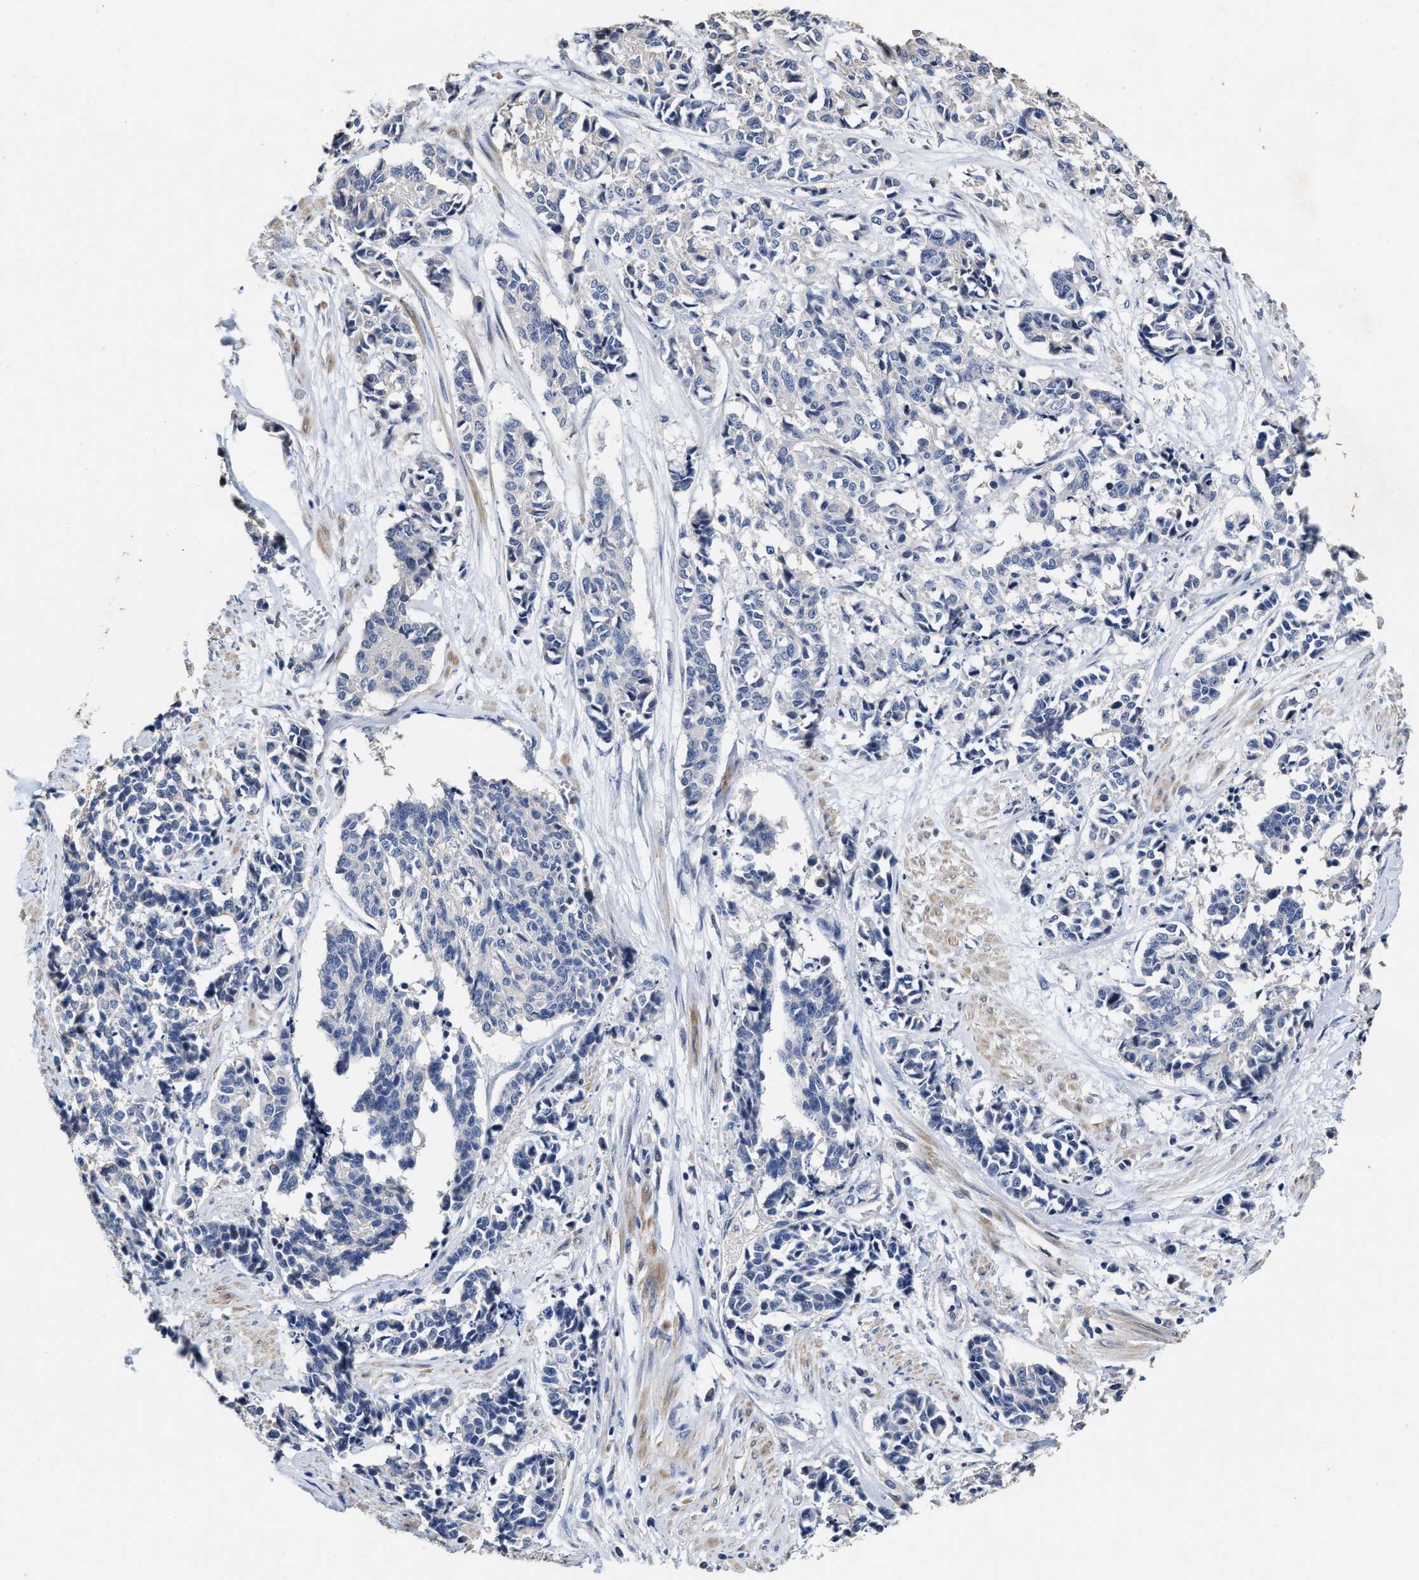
{"staining": {"intensity": "negative", "quantity": "none", "location": "none"}, "tissue": "cervical cancer", "cell_type": "Tumor cells", "image_type": "cancer", "snomed": [{"axis": "morphology", "description": "Squamous cell carcinoma, NOS"}, {"axis": "topography", "description": "Cervix"}], "caption": "This is an IHC histopathology image of squamous cell carcinoma (cervical). There is no staining in tumor cells.", "gene": "ZFAT", "patient": {"sex": "female", "age": 35}}